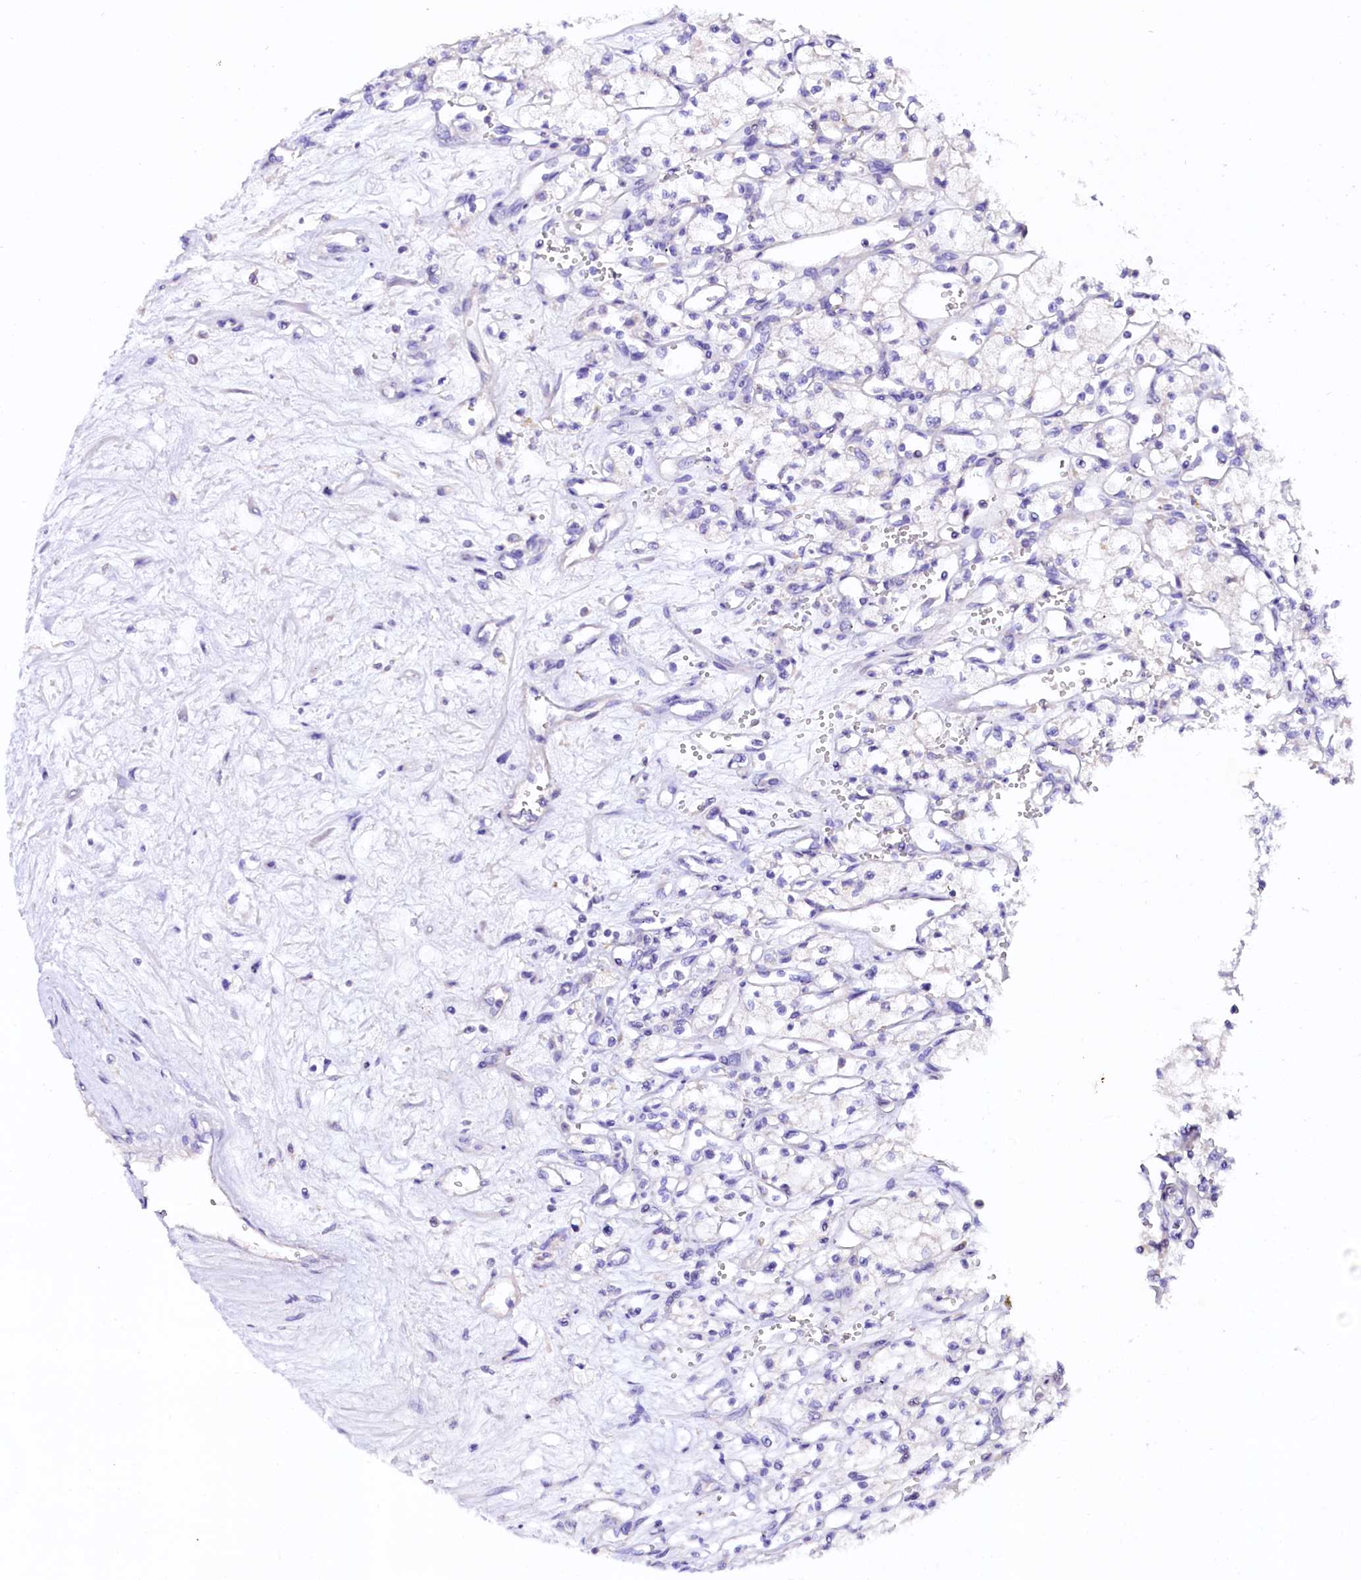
{"staining": {"intensity": "negative", "quantity": "none", "location": "none"}, "tissue": "renal cancer", "cell_type": "Tumor cells", "image_type": "cancer", "snomed": [{"axis": "morphology", "description": "Adenocarcinoma, NOS"}, {"axis": "topography", "description": "Kidney"}], "caption": "DAB (3,3'-diaminobenzidine) immunohistochemical staining of human renal cancer (adenocarcinoma) displays no significant staining in tumor cells.", "gene": "NALF1", "patient": {"sex": "male", "age": 59}}